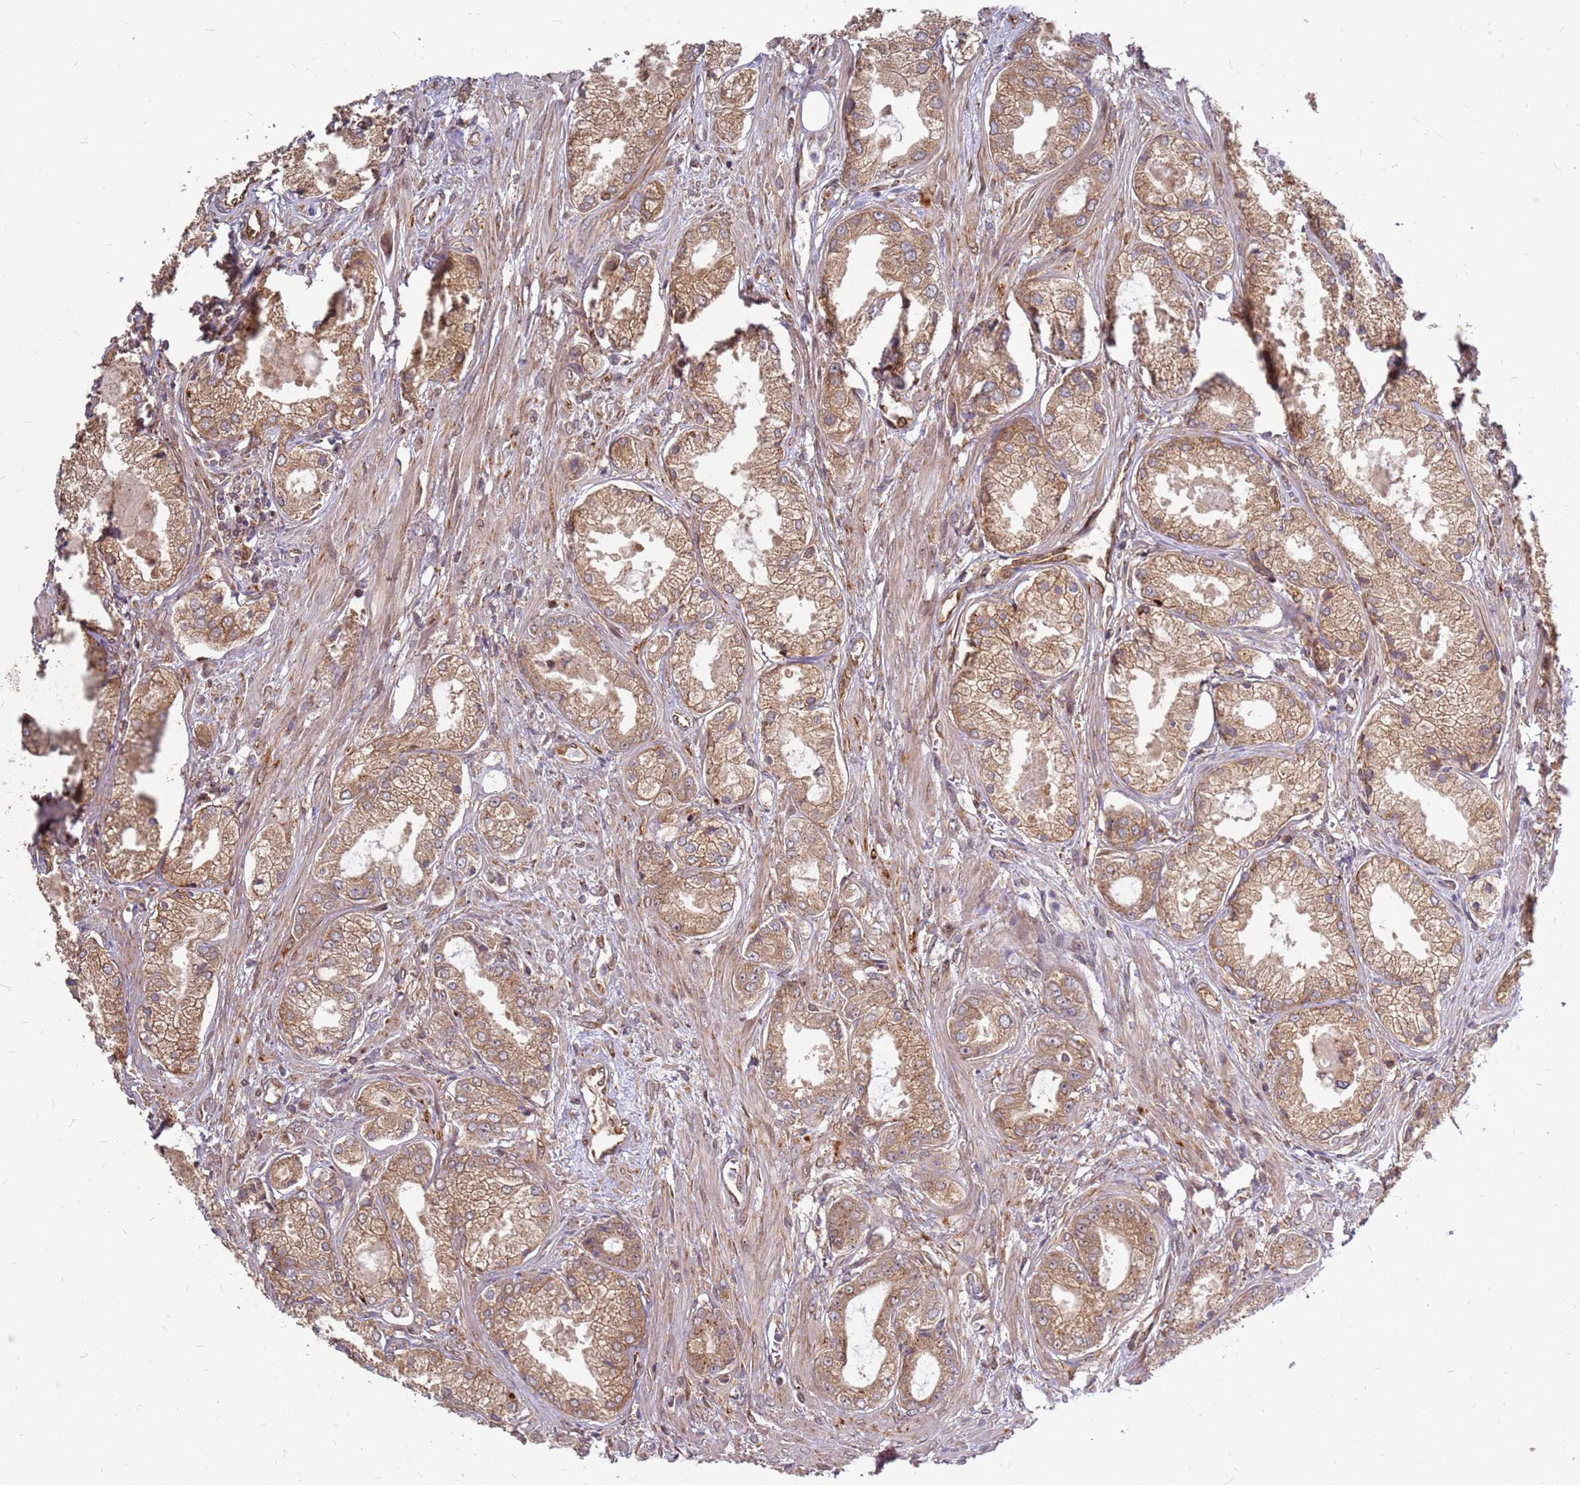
{"staining": {"intensity": "moderate", "quantity": ">75%", "location": "cytoplasmic/membranous"}, "tissue": "prostate cancer", "cell_type": "Tumor cells", "image_type": "cancer", "snomed": [{"axis": "morphology", "description": "Adenocarcinoma, Low grade"}, {"axis": "topography", "description": "Prostate"}], "caption": "Protein staining of prostate cancer (low-grade adenocarcinoma) tissue displays moderate cytoplasmic/membranous positivity in about >75% of tumor cells.", "gene": "NUDT14", "patient": {"sex": "male", "age": 68}}